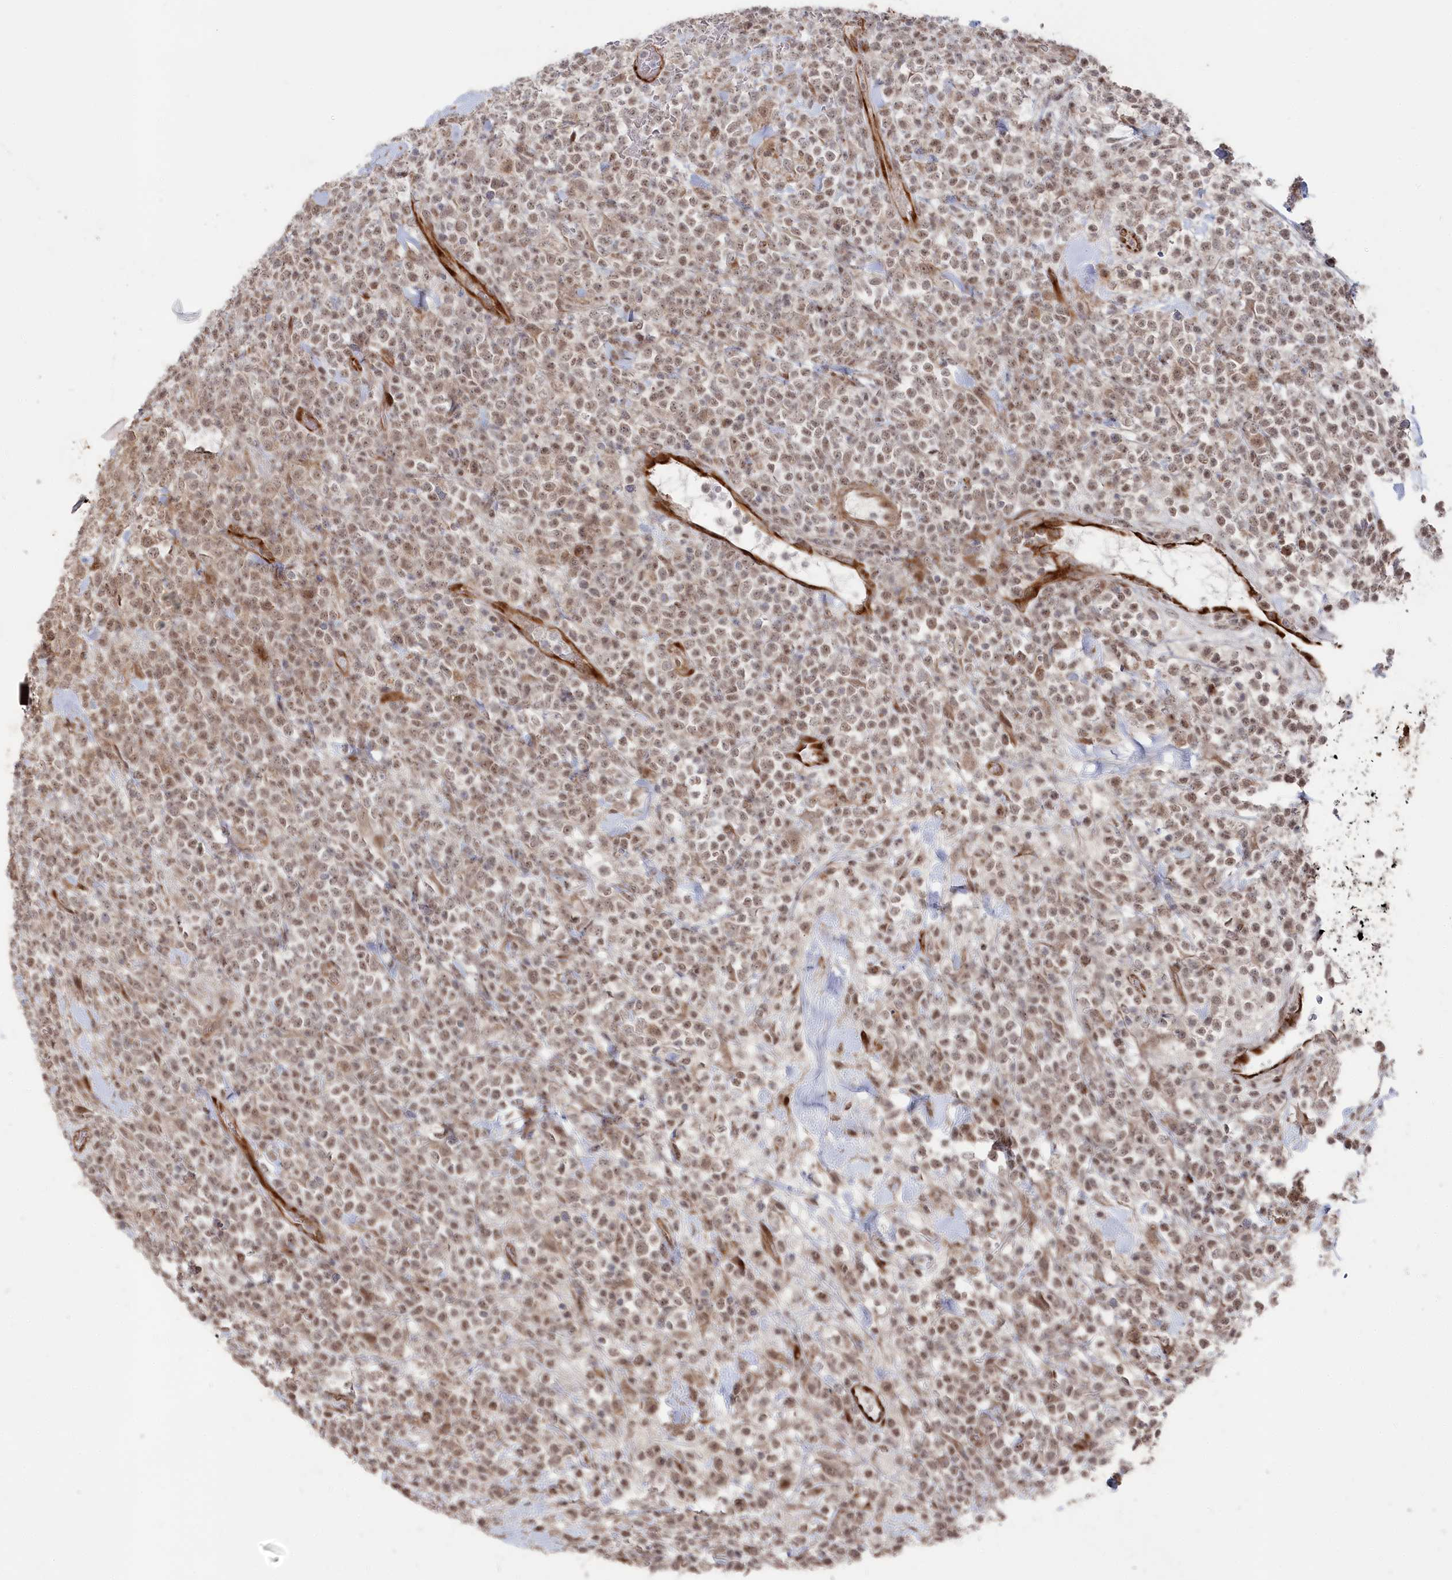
{"staining": {"intensity": "moderate", "quantity": ">75%", "location": "nuclear"}, "tissue": "lymphoma", "cell_type": "Tumor cells", "image_type": "cancer", "snomed": [{"axis": "morphology", "description": "Malignant lymphoma, non-Hodgkin's type, High grade"}, {"axis": "topography", "description": "Colon"}], "caption": "The micrograph reveals immunohistochemical staining of high-grade malignant lymphoma, non-Hodgkin's type. There is moderate nuclear expression is seen in about >75% of tumor cells. The staining is performed using DAB (3,3'-diaminobenzidine) brown chromogen to label protein expression. The nuclei are counter-stained blue using hematoxylin.", "gene": "POLR3A", "patient": {"sex": "female", "age": 53}}